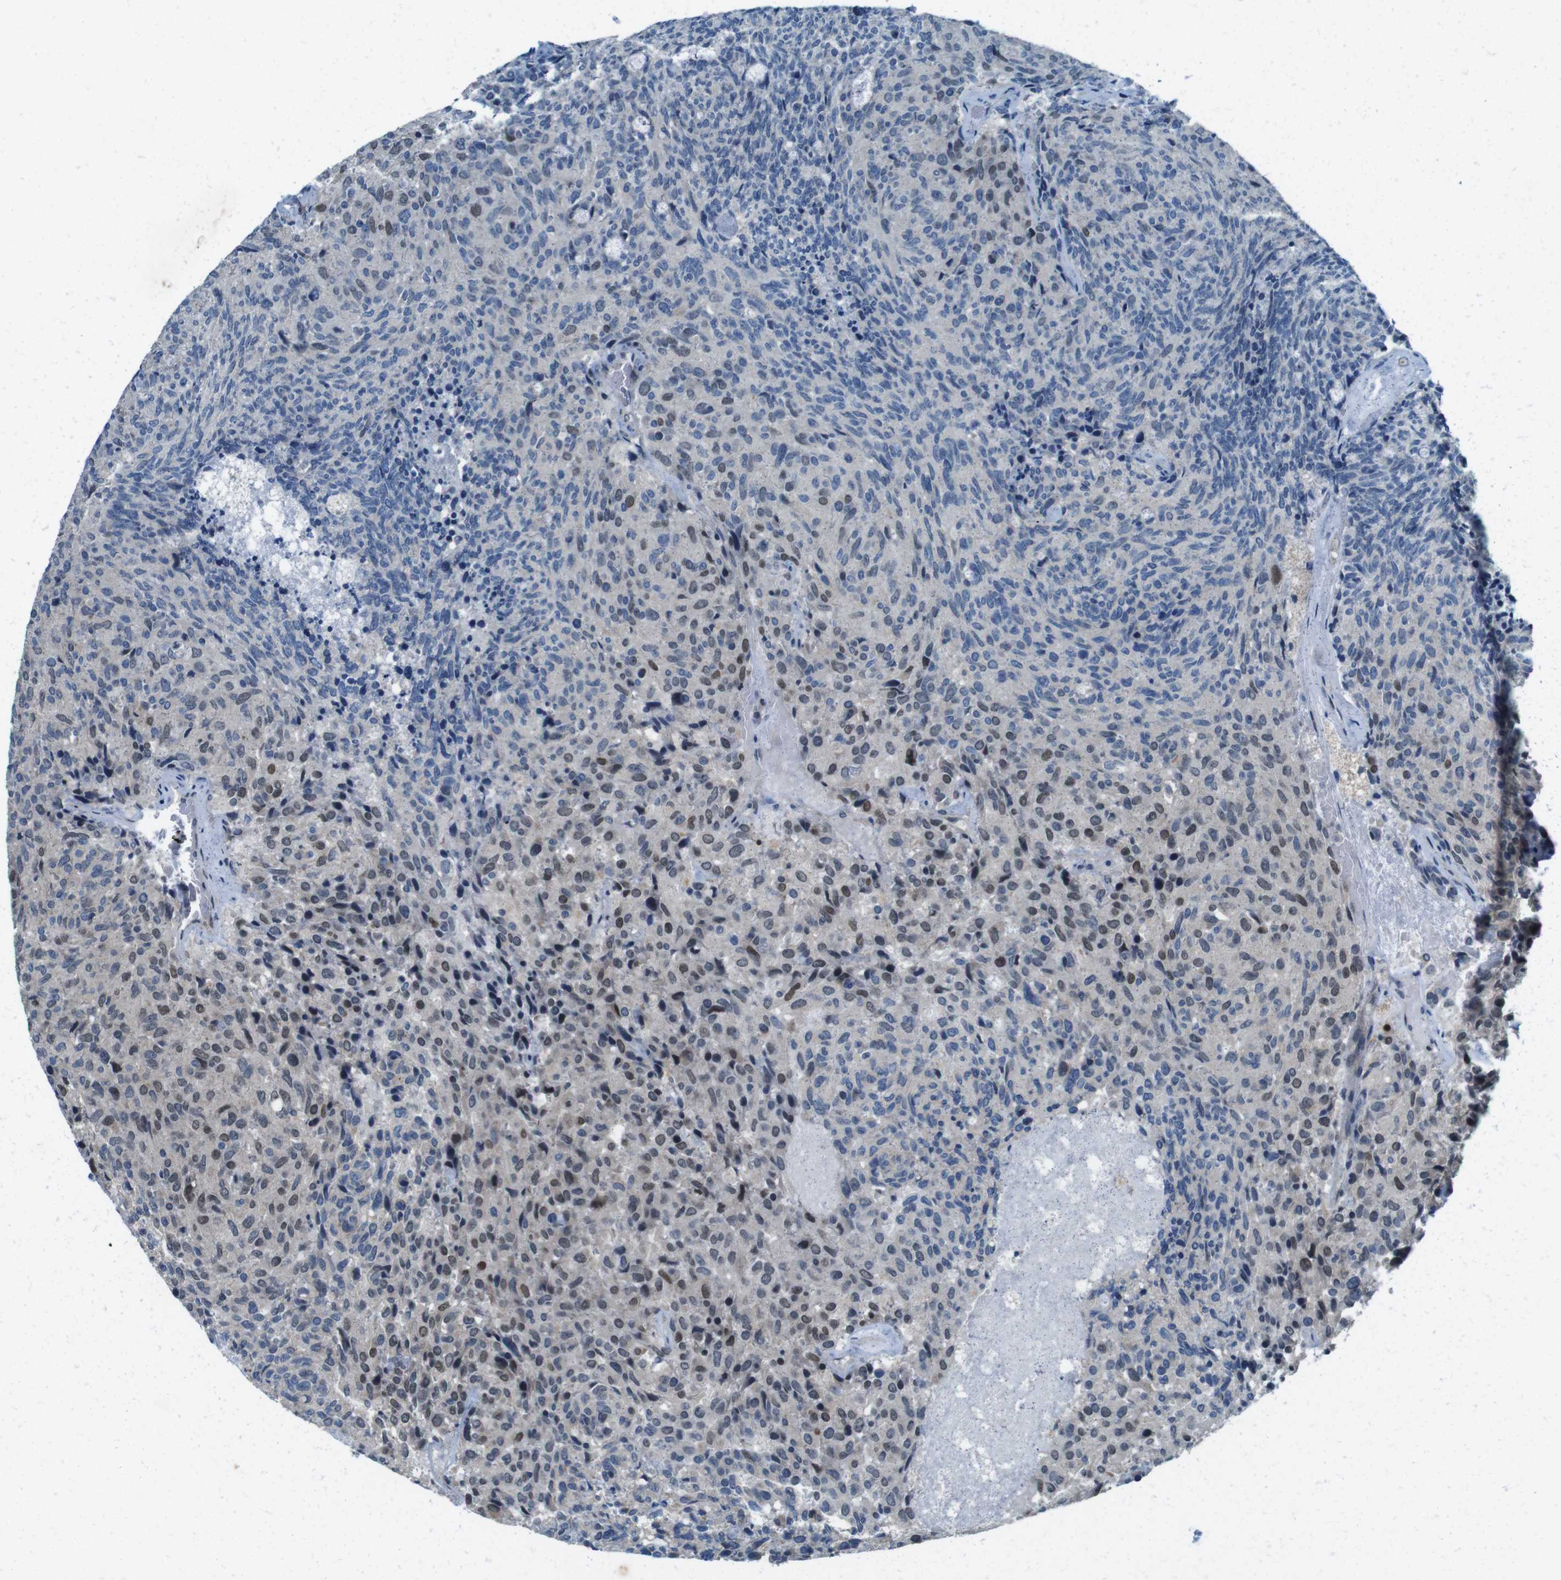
{"staining": {"intensity": "moderate", "quantity": "25%-75%", "location": "nuclear"}, "tissue": "carcinoid", "cell_type": "Tumor cells", "image_type": "cancer", "snomed": [{"axis": "morphology", "description": "Carcinoid, malignant, NOS"}, {"axis": "topography", "description": "Pancreas"}], "caption": "Protein expression analysis of human carcinoid (malignant) reveals moderate nuclear positivity in about 25%-75% of tumor cells.", "gene": "SKI", "patient": {"sex": "female", "age": 54}}